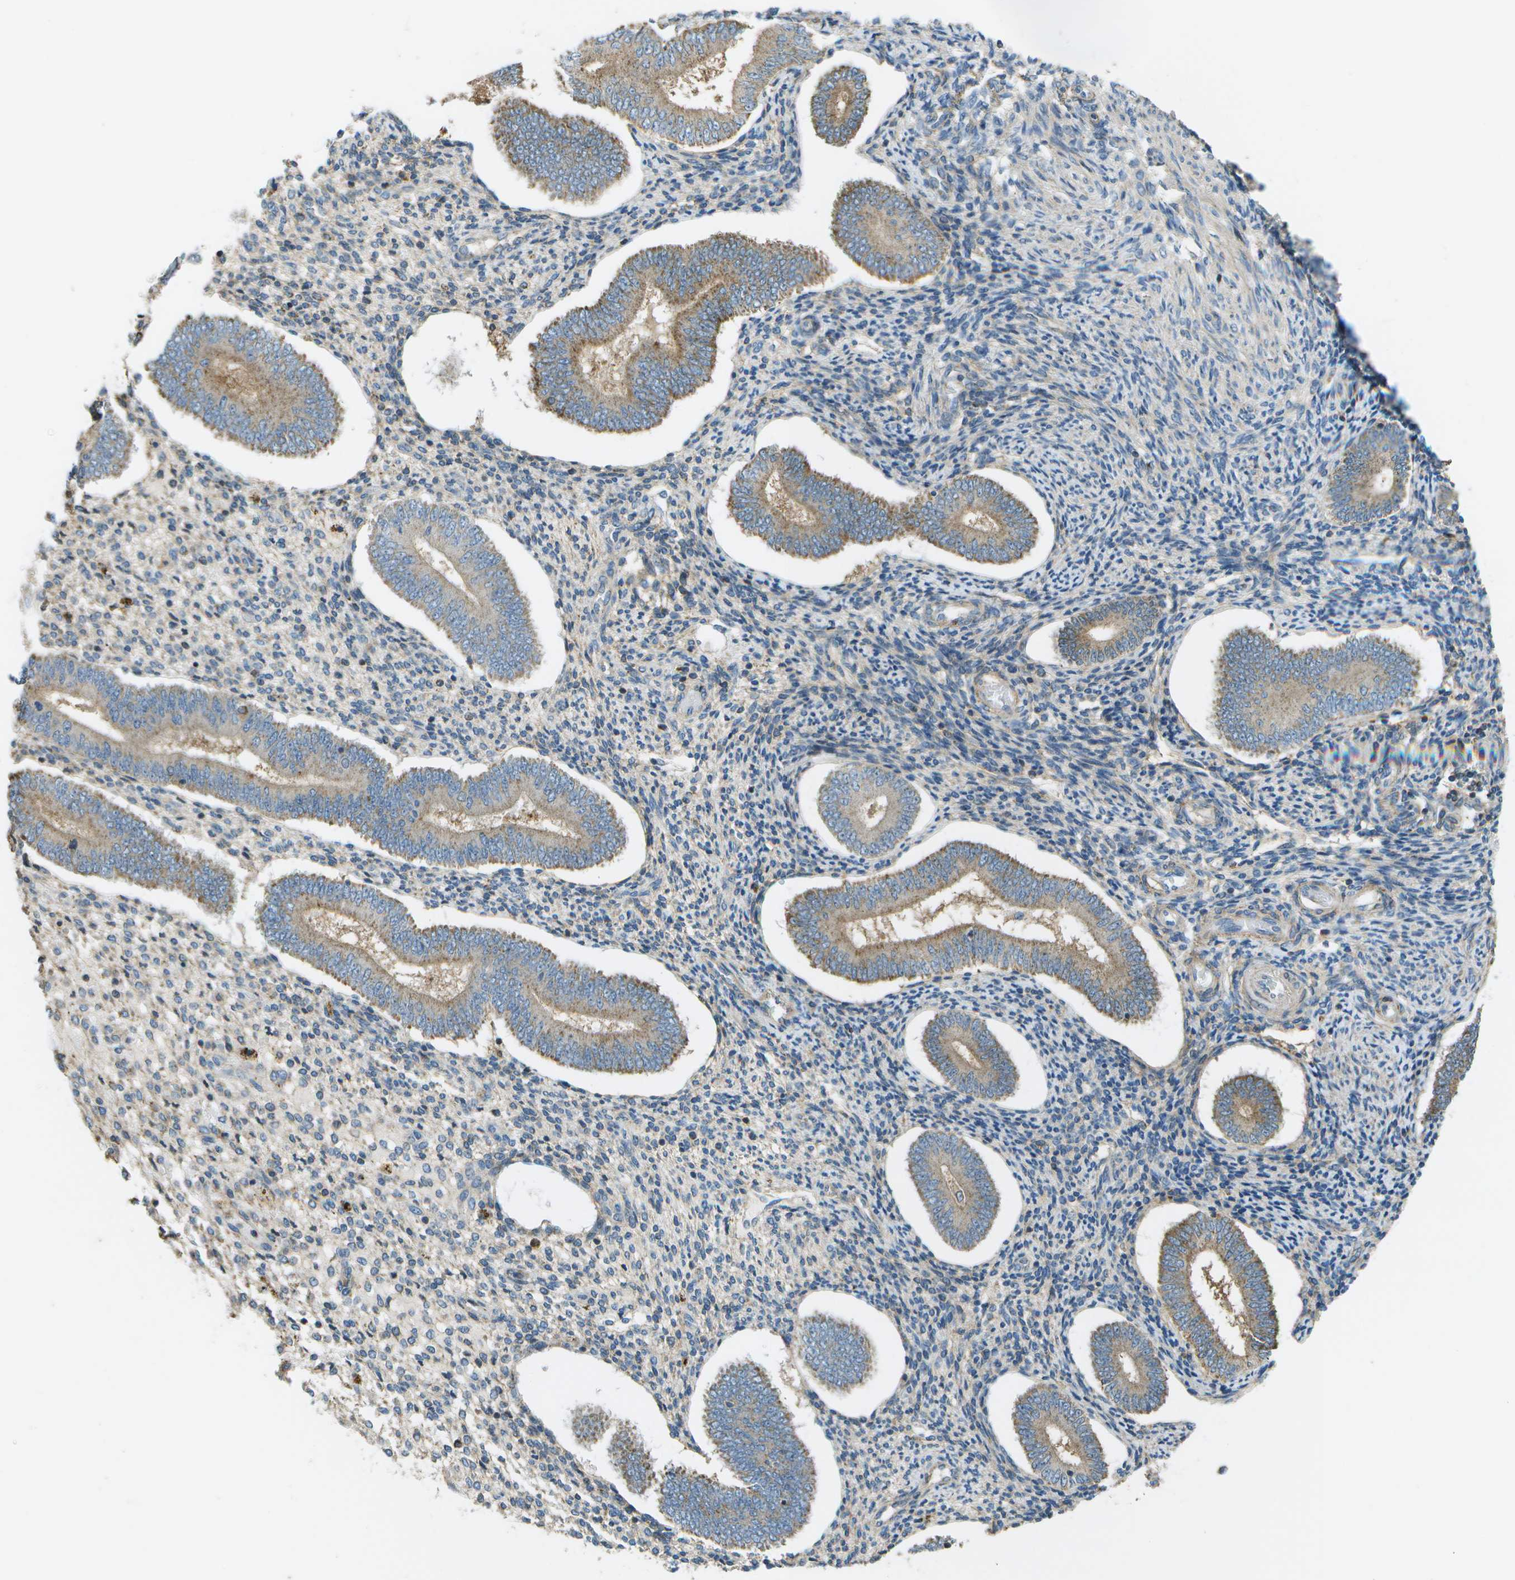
{"staining": {"intensity": "negative", "quantity": "none", "location": "none"}, "tissue": "endometrium", "cell_type": "Cells in endometrial stroma", "image_type": "normal", "snomed": [{"axis": "morphology", "description": "Normal tissue, NOS"}, {"axis": "topography", "description": "Endometrium"}], "caption": "The micrograph shows no staining of cells in endometrial stroma in unremarkable endometrium. (DAB IHC with hematoxylin counter stain).", "gene": "LRRC66", "patient": {"sex": "female", "age": 42}}